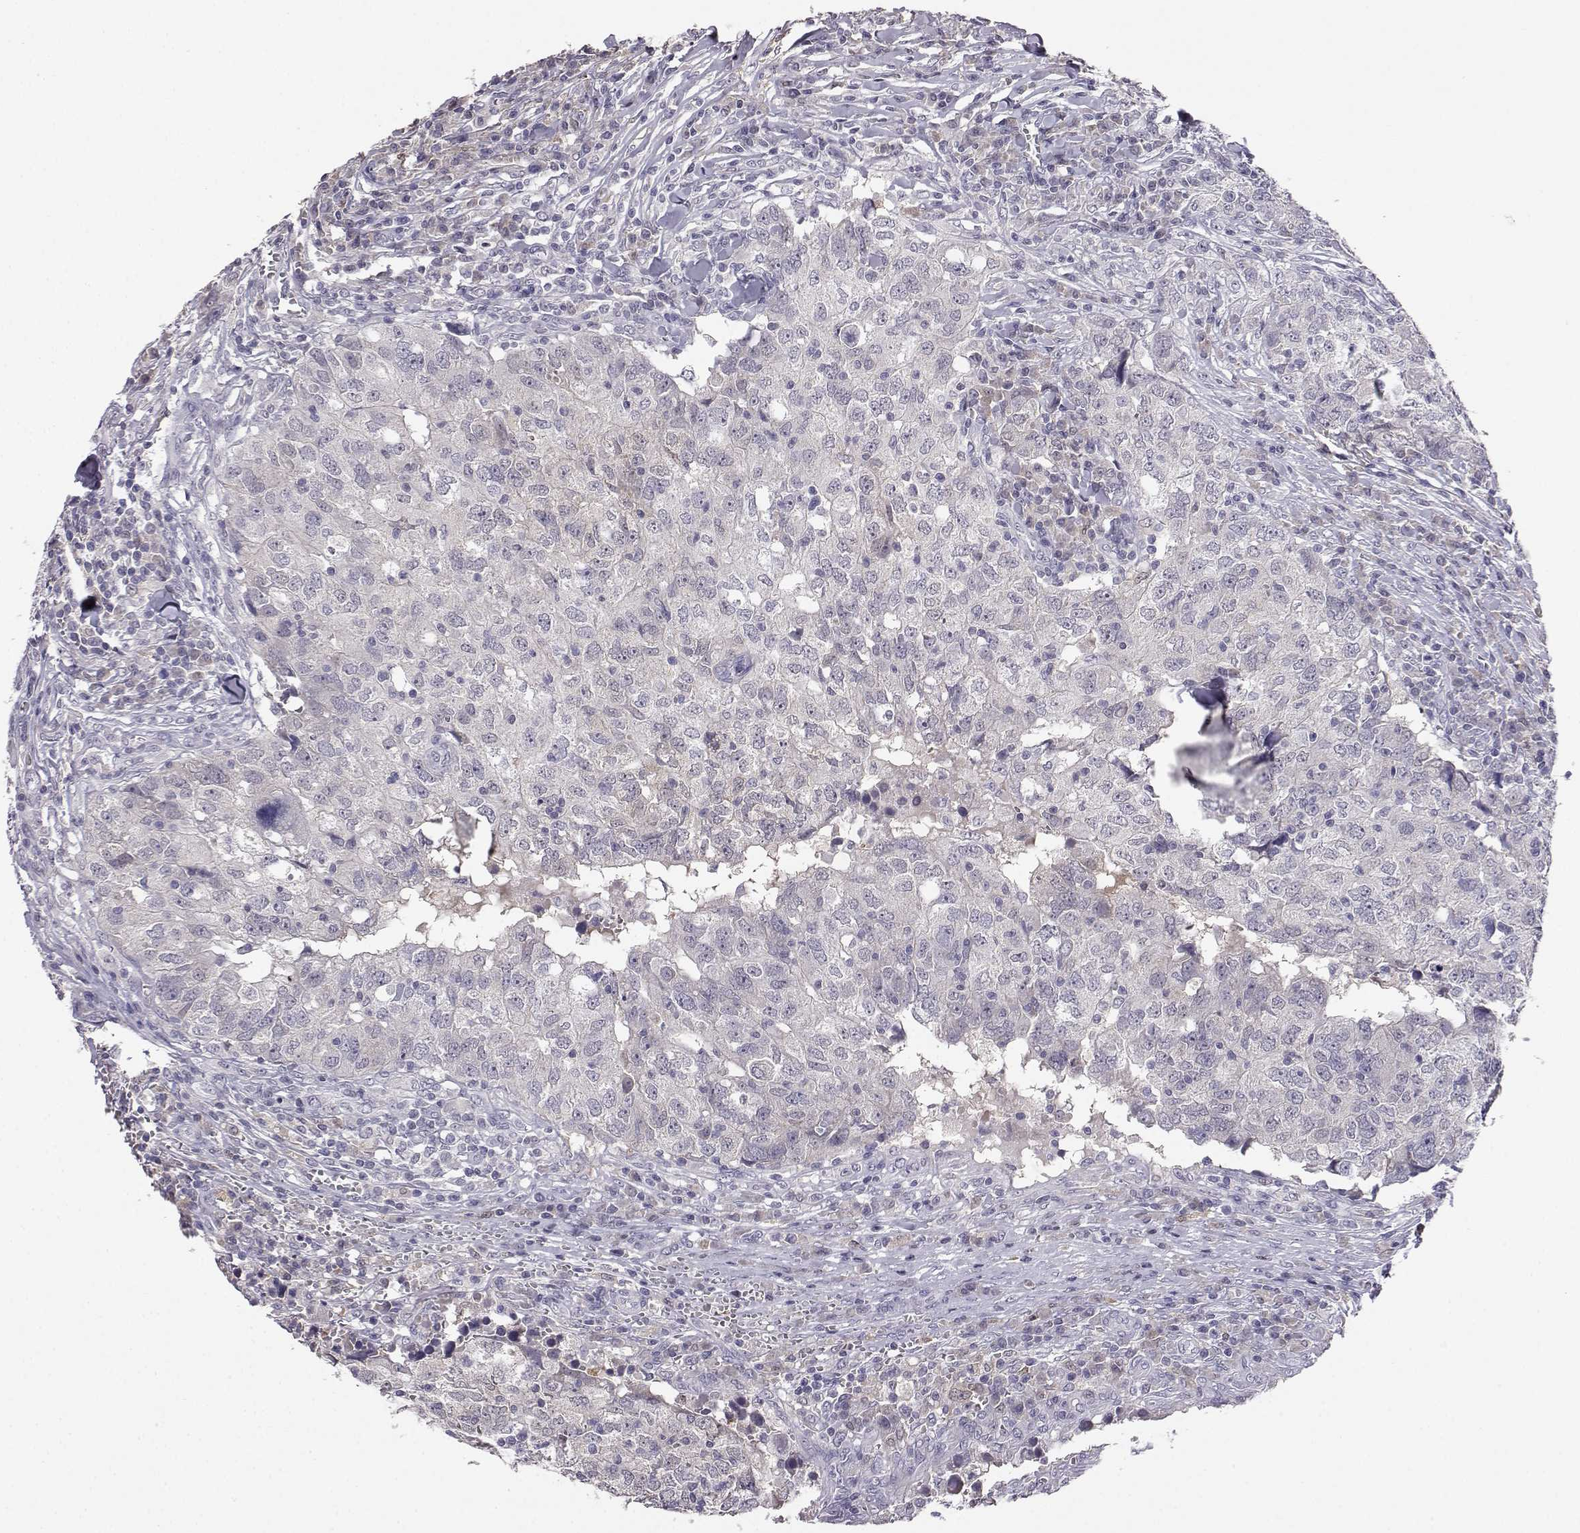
{"staining": {"intensity": "negative", "quantity": "none", "location": "none"}, "tissue": "breast cancer", "cell_type": "Tumor cells", "image_type": "cancer", "snomed": [{"axis": "morphology", "description": "Duct carcinoma"}, {"axis": "topography", "description": "Breast"}], "caption": "IHC micrograph of neoplastic tissue: human breast infiltrating ductal carcinoma stained with DAB (3,3'-diaminobenzidine) reveals no significant protein positivity in tumor cells.", "gene": "AKR1B1", "patient": {"sex": "female", "age": 30}}